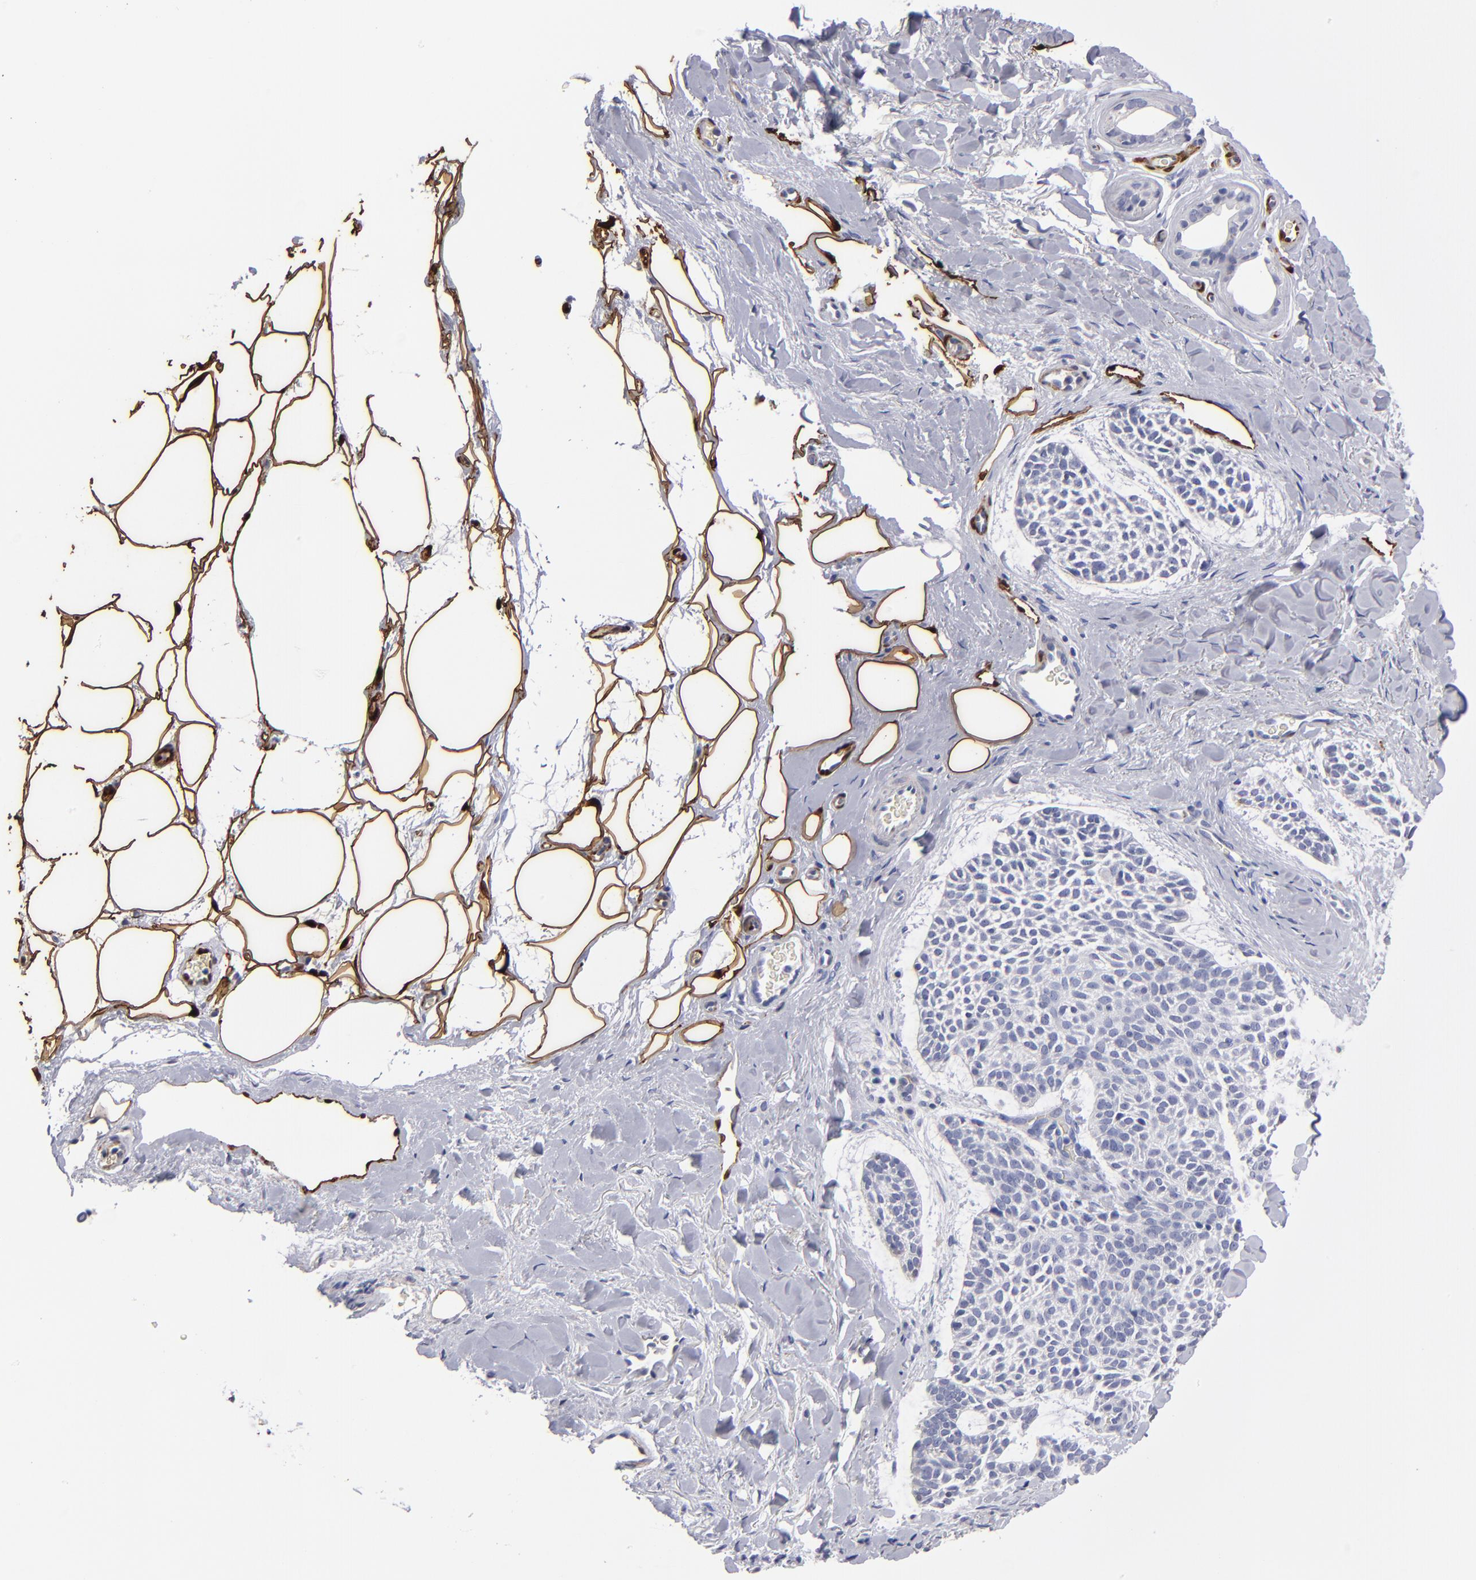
{"staining": {"intensity": "negative", "quantity": "none", "location": "none"}, "tissue": "skin cancer", "cell_type": "Tumor cells", "image_type": "cancer", "snomed": [{"axis": "morphology", "description": "Normal tissue, NOS"}, {"axis": "morphology", "description": "Basal cell carcinoma"}, {"axis": "topography", "description": "Skin"}], "caption": "The photomicrograph reveals no significant staining in tumor cells of skin basal cell carcinoma.", "gene": "FABP4", "patient": {"sex": "female", "age": 70}}